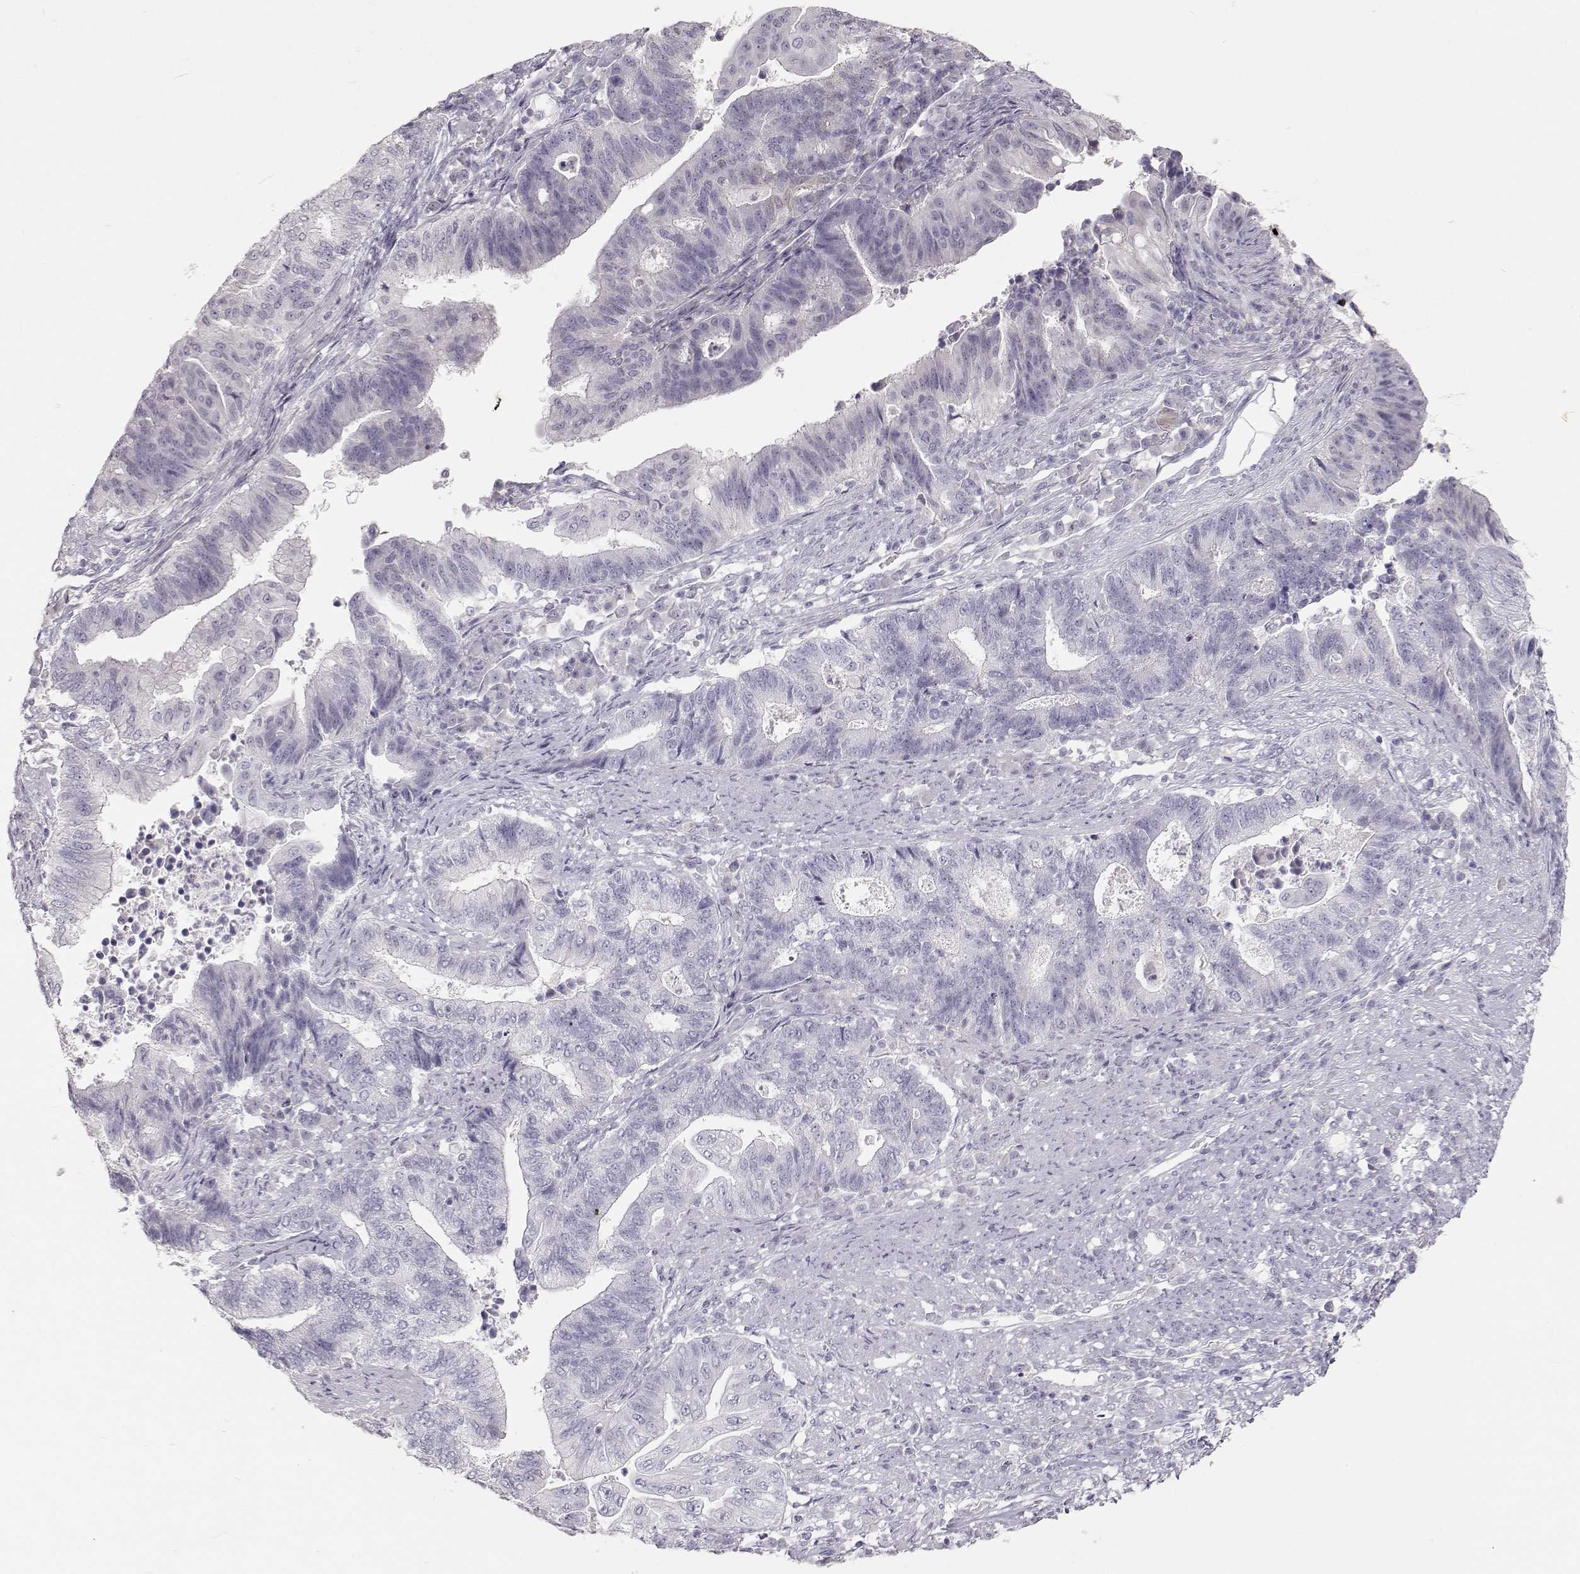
{"staining": {"intensity": "negative", "quantity": "none", "location": "none"}, "tissue": "endometrial cancer", "cell_type": "Tumor cells", "image_type": "cancer", "snomed": [{"axis": "morphology", "description": "Adenocarcinoma, NOS"}, {"axis": "topography", "description": "Uterus"}, {"axis": "topography", "description": "Endometrium"}], "caption": "DAB immunohistochemical staining of endometrial cancer exhibits no significant staining in tumor cells.", "gene": "LEPR", "patient": {"sex": "female", "age": 54}}